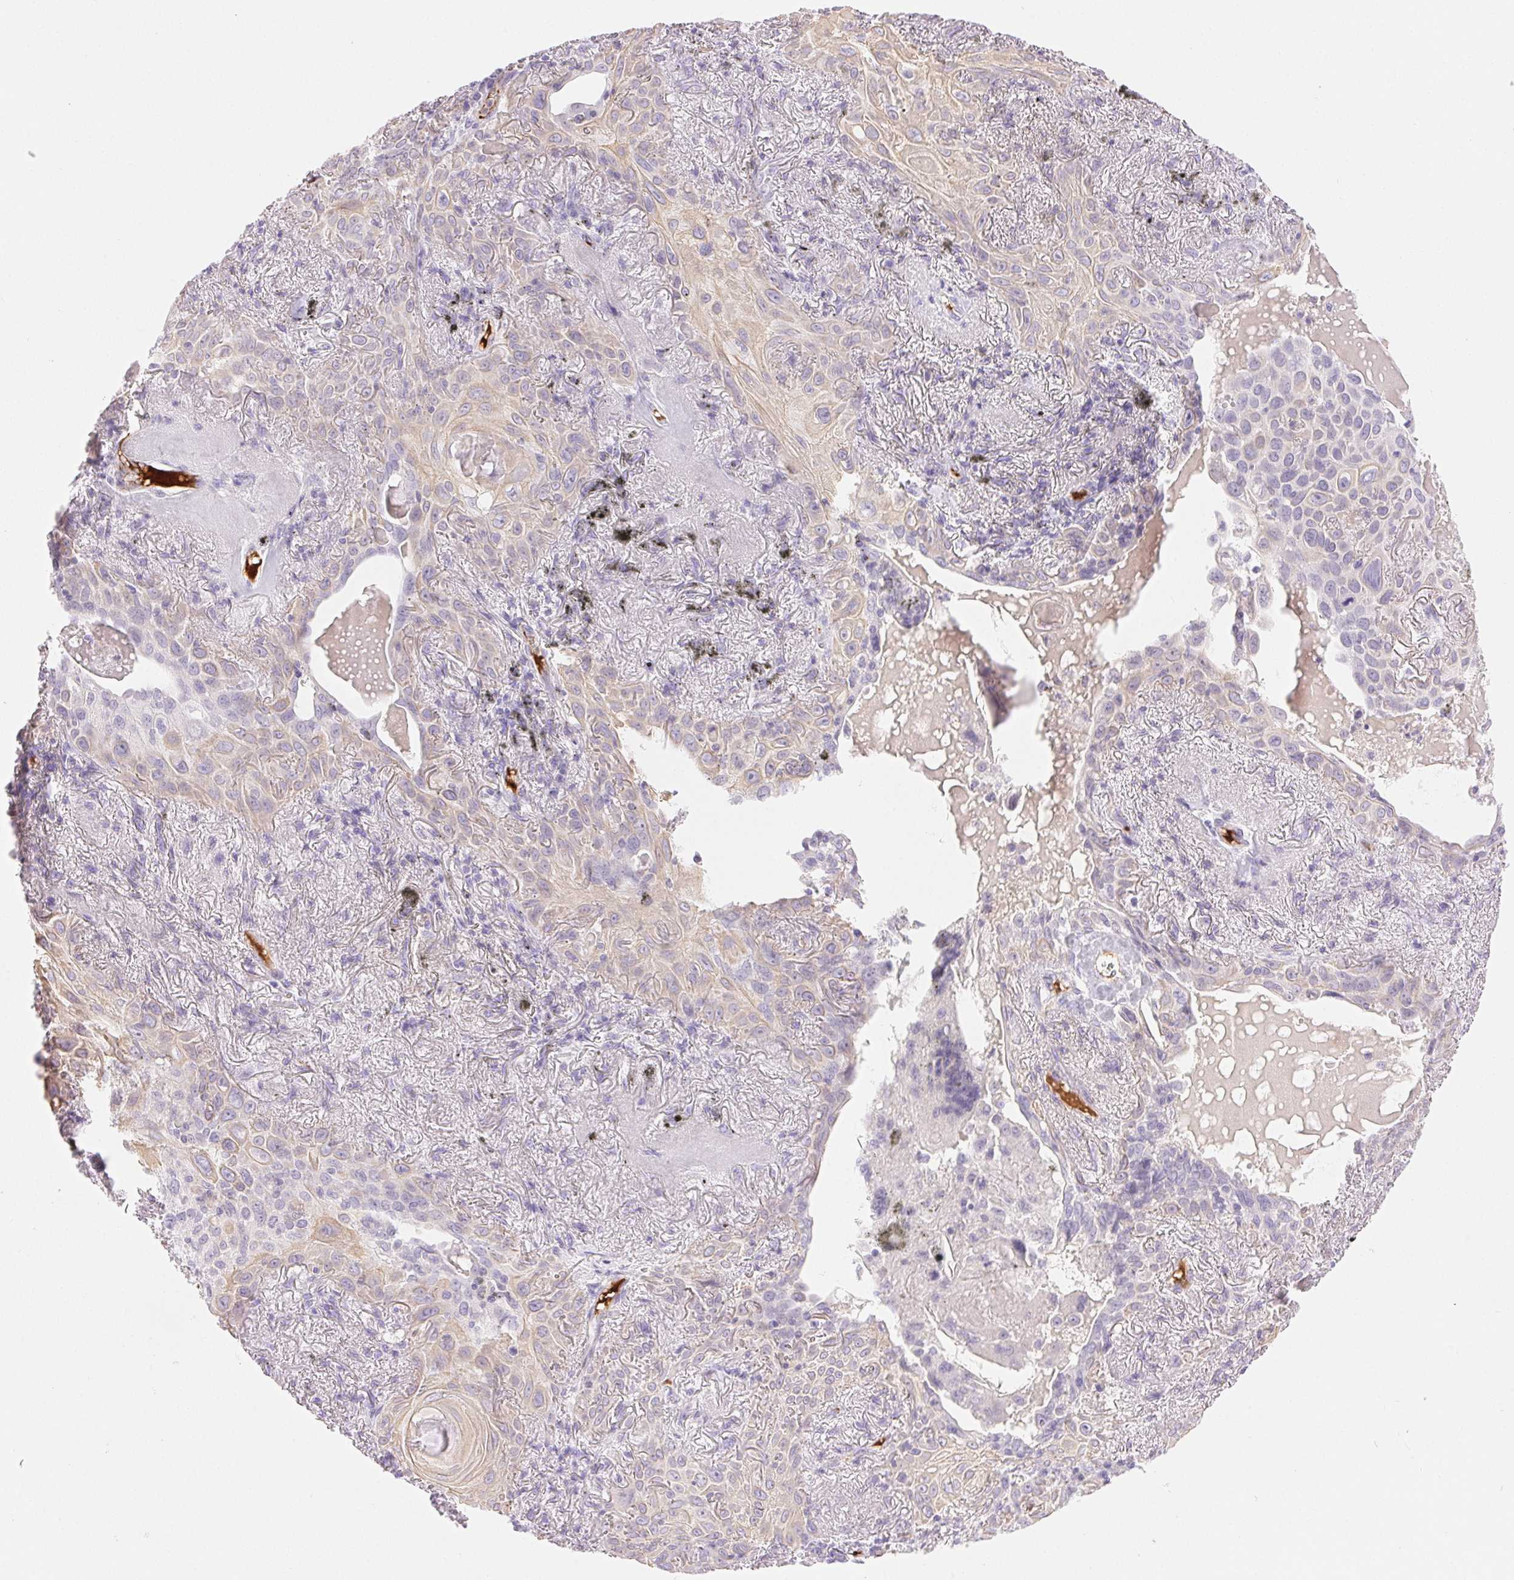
{"staining": {"intensity": "weak", "quantity": "<25%", "location": "cytoplasmic/membranous"}, "tissue": "lung cancer", "cell_type": "Tumor cells", "image_type": "cancer", "snomed": [{"axis": "morphology", "description": "Squamous cell carcinoma, NOS"}, {"axis": "topography", "description": "Lung"}], "caption": "Immunohistochemistry of lung cancer (squamous cell carcinoma) shows no expression in tumor cells. (Stains: DAB immunohistochemistry with hematoxylin counter stain, Microscopy: brightfield microscopy at high magnification).", "gene": "FGA", "patient": {"sex": "male", "age": 79}}